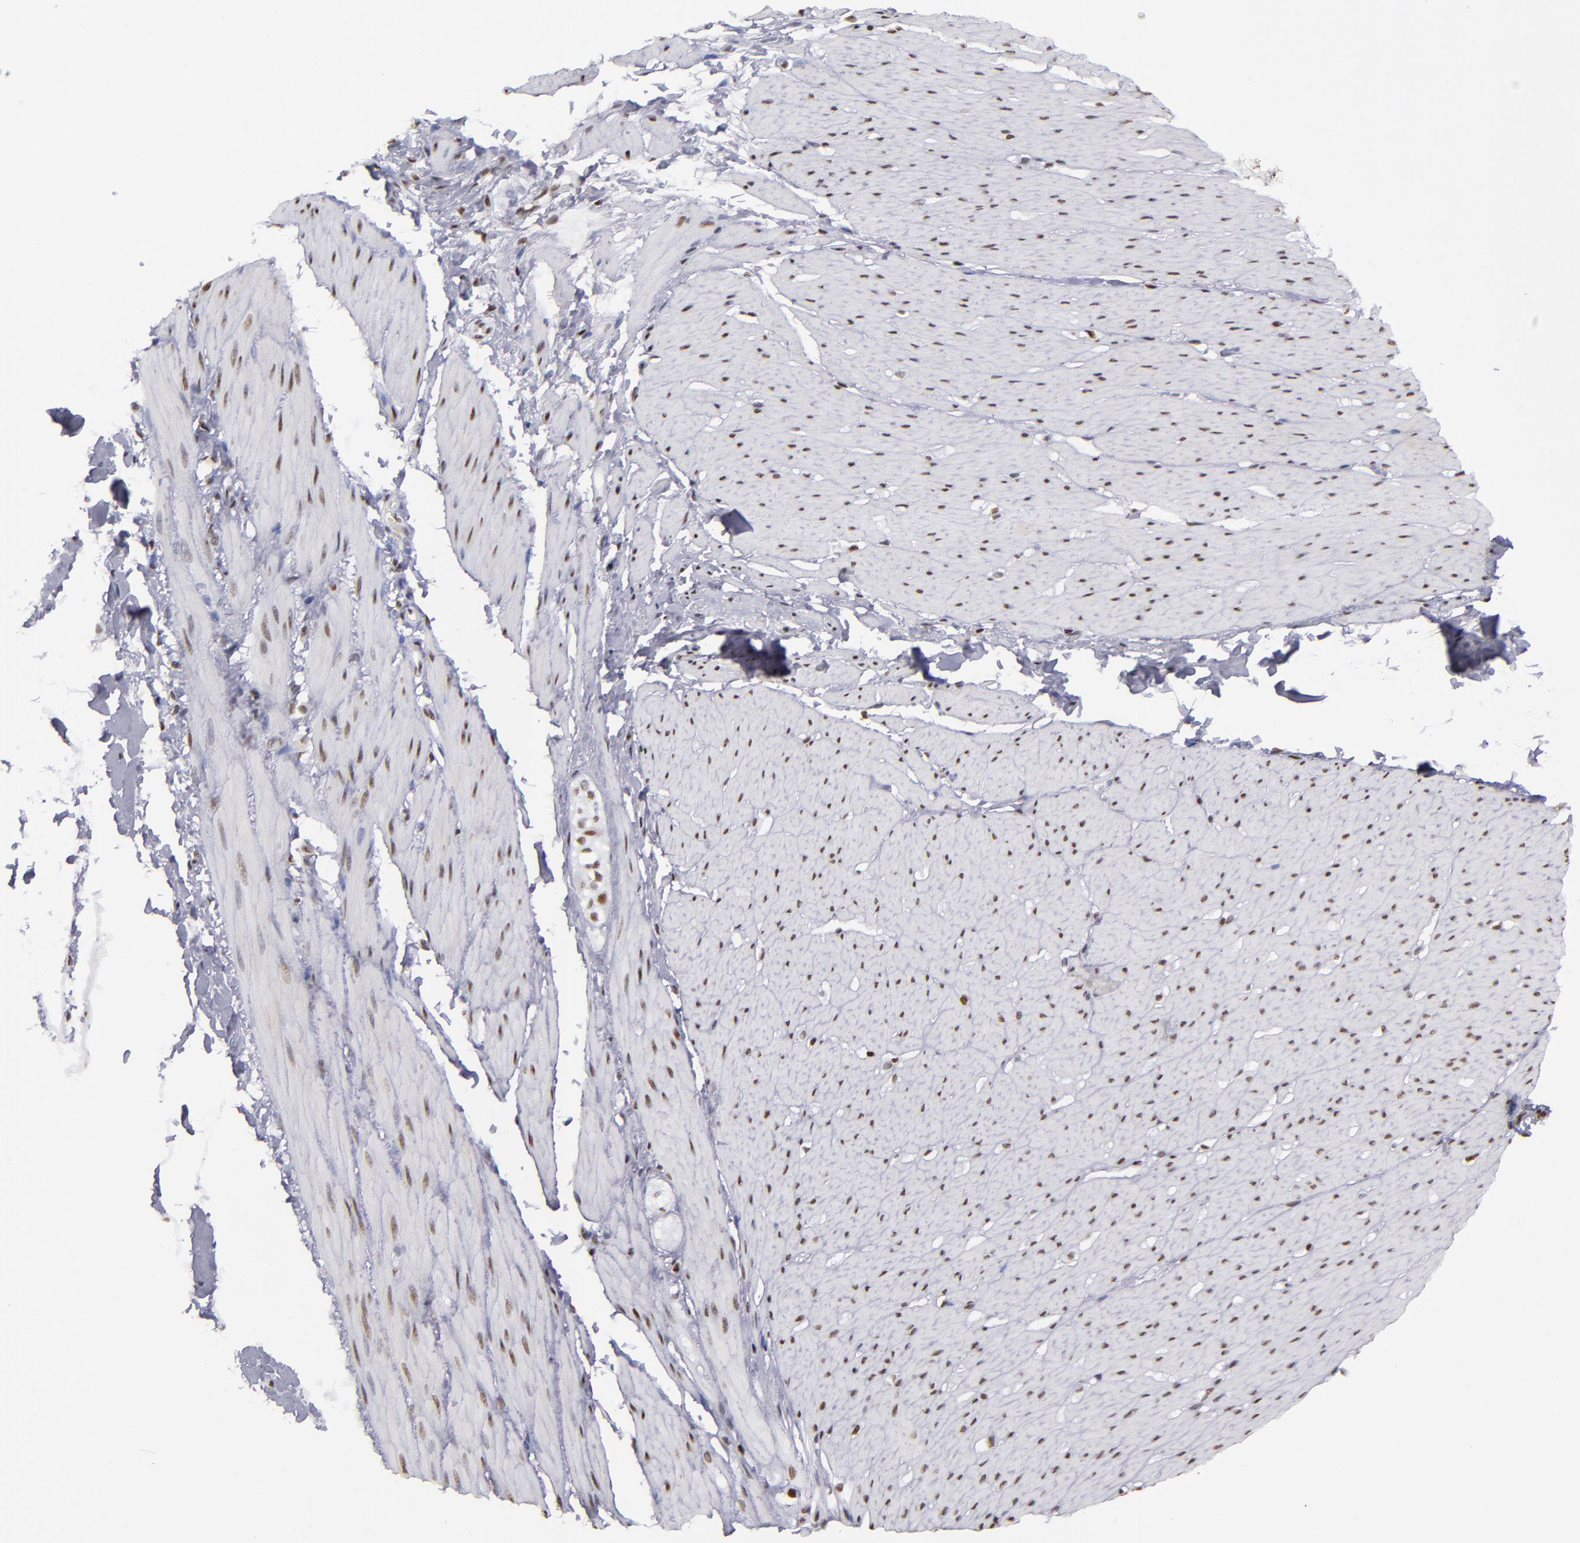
{"staining": {"intensity": "weak", "quantity": "25%-75%", "location": "nuclear"}, "tissue": "smooth muscle", "cell_type": "Smooth muscle cells", "image_type": "normal", "snomed": [{"axis": "morphology", "description": "Normal tissue, NOS"}, {"axis": "topography", "description": "Smooth muscle"}, {"axis": "topography", "description": "Colon"}], "caption": "About 25%-75% of smooth muscle cells in normal human smooth muscle display weak nuclear protein positivity as visualized by brown immunohistochemical staining.", "gene": "TERF2", "patient": {"sex": "male", "age": 67}}